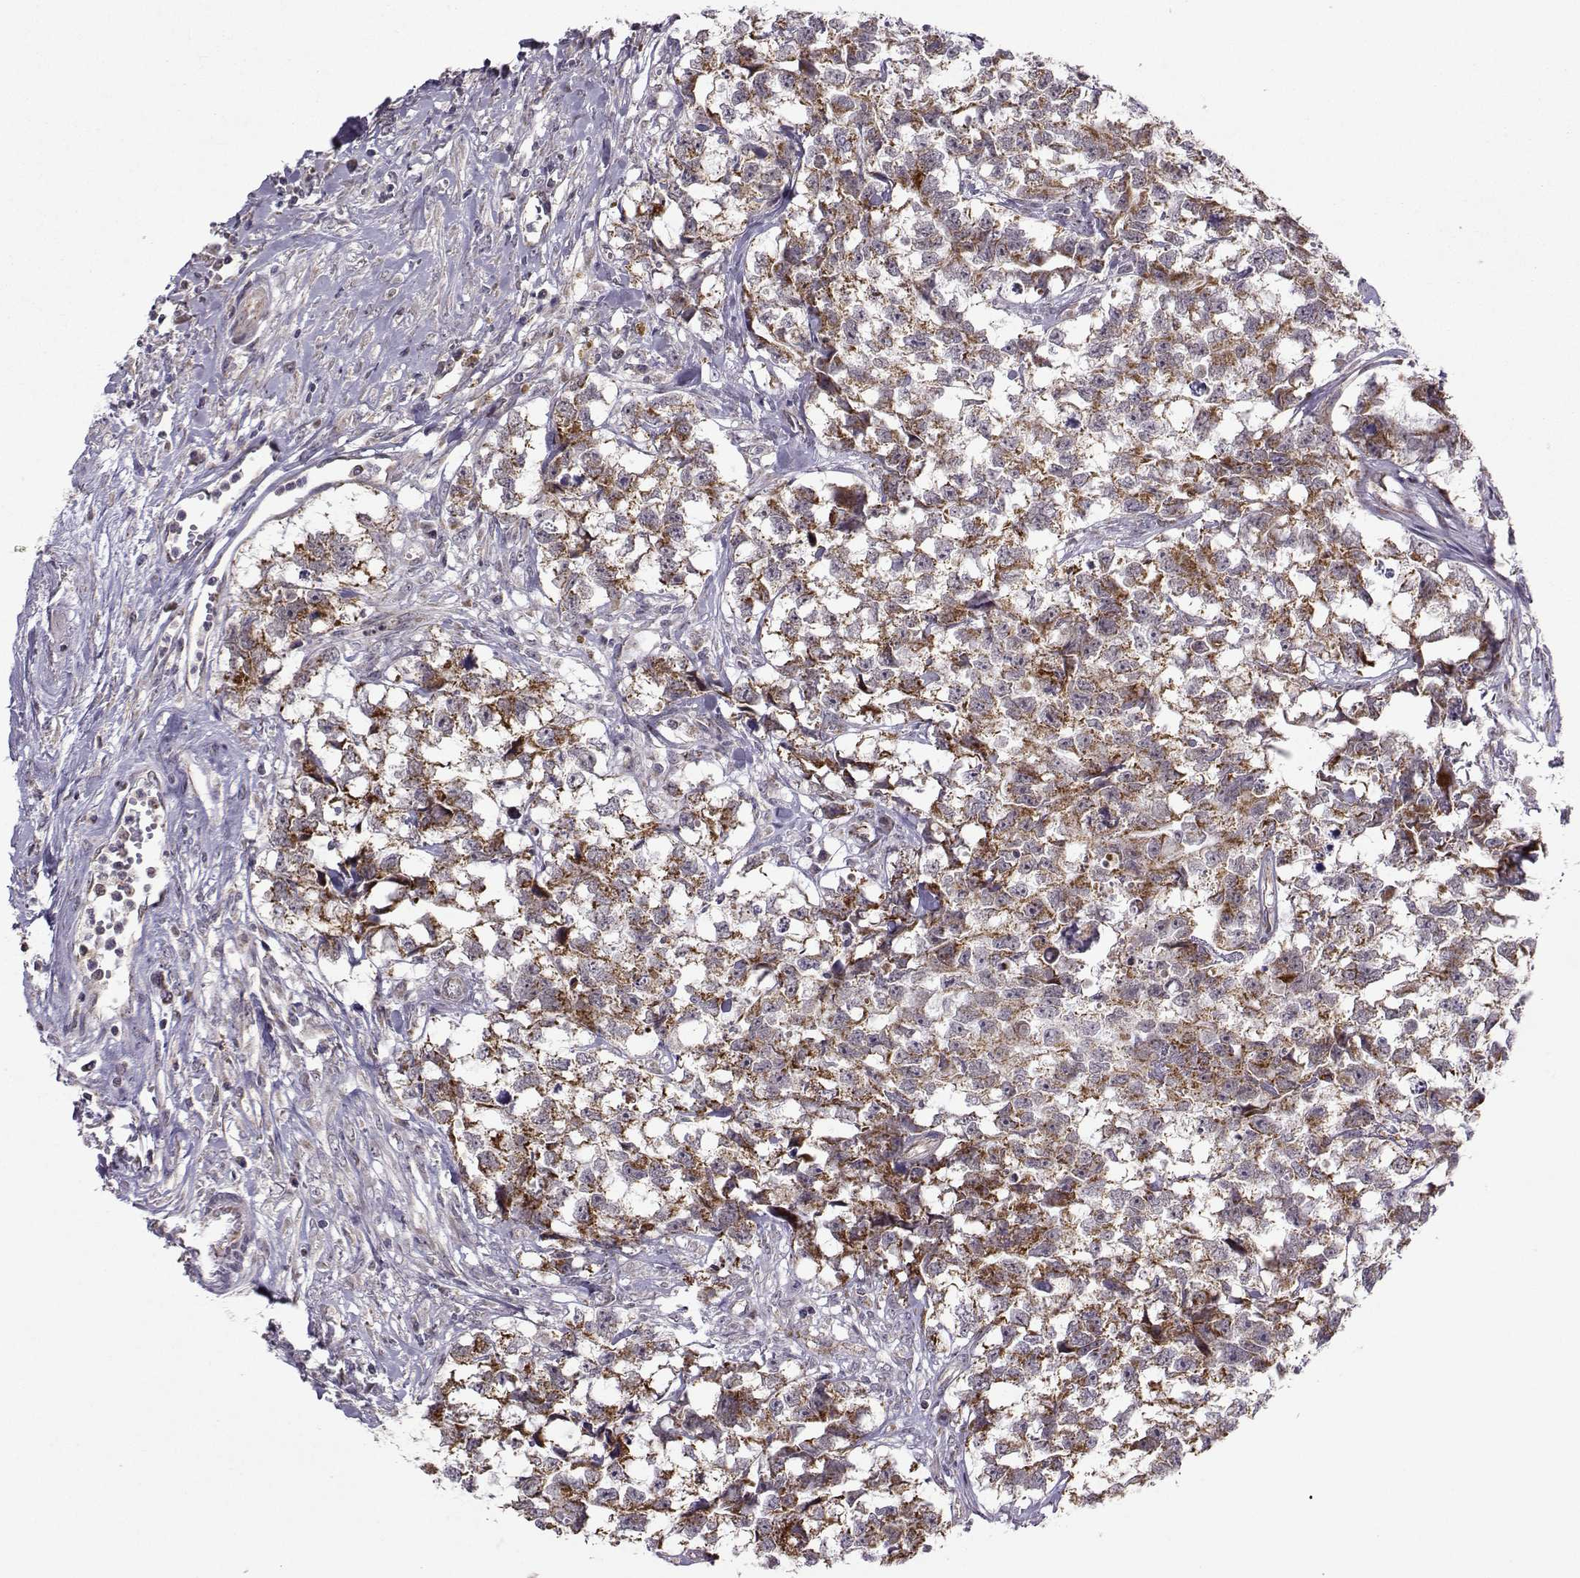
{"staining": {"intensity": "strong", "quantity": ">75%", "location": "cytoplasmic/membranous"}, "tissue": "testis cancer", "cell_type": "Tumor cells", "image_type": "cancer", "snomed": [{"axis": "morphology", "description": "Carcinoma, Embryonal, NOS"}, {"axis": "morphology", "description": "Teratoma, malignant, NOS"}, {"axis": "topography", "description": "Testis"}], "caption": "A high-resolution image shows IHC staining of embryonal carcinoma (testis), which reveals strong cytoplasmic/membranous positivity in about >75% of tumor cells.", "gene": "NECAB3", "patient": {"sex": "male", "age": 44}}